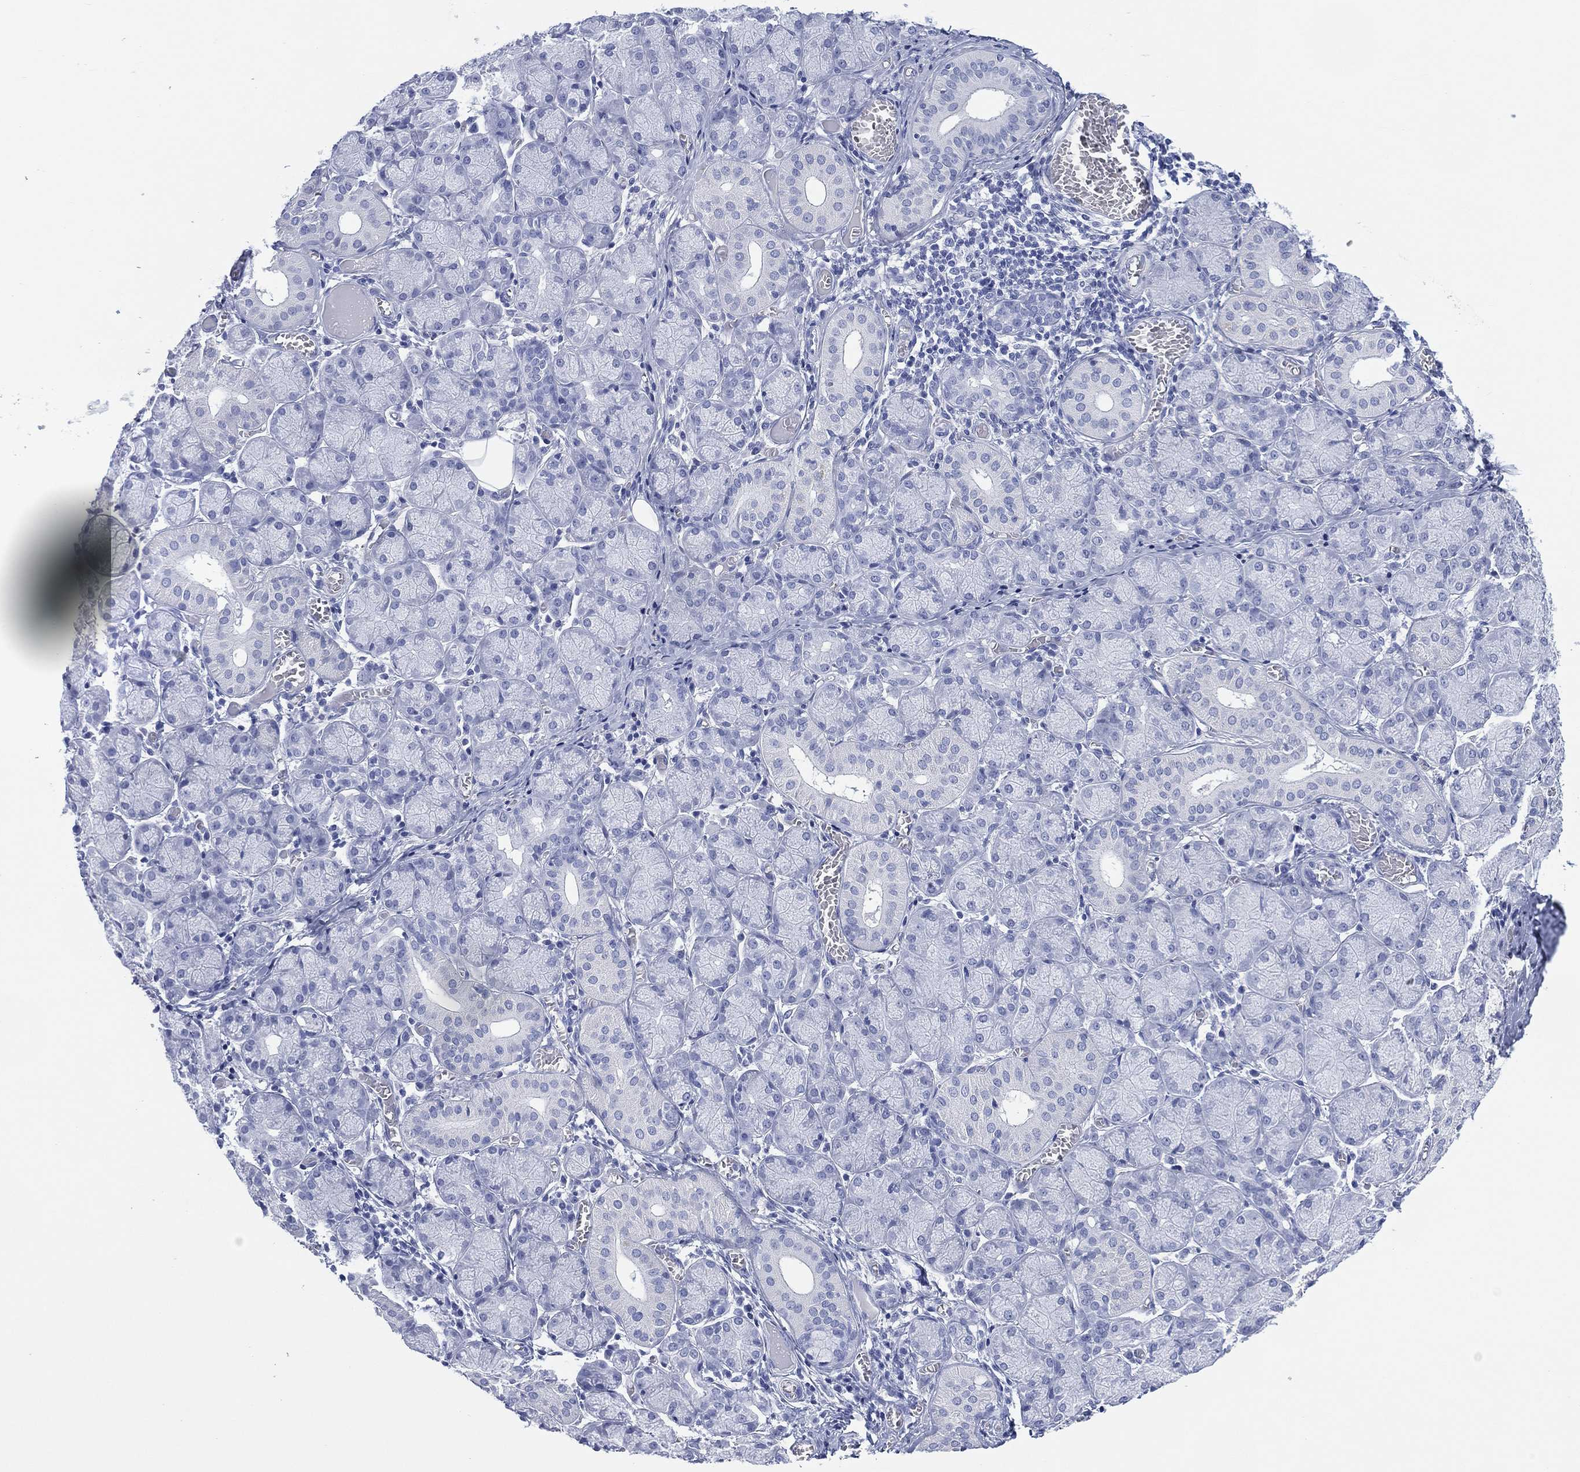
{"staining": {"intensity": "negative", "quantity": "none", "location": "none"}, "tissue": "salivary gland", "cell_type": "Glandular cells", "image_type": "normal", "snomed": [{"axis": "morphology", "description": "Normal tissue, NOS"}, {"axis": "topography", "description": "Salivary gland"}, {"axis": "topography", "description": "Peripheral nerve tissue"}], "caption": "High power microscopy histopathology image of an immunohistochemistry image of normal salivary gland, revealing no significant positivity in glandular cells.", "gene": "SIGLECL1", "patient": {"sex": "female", "age": 24}}